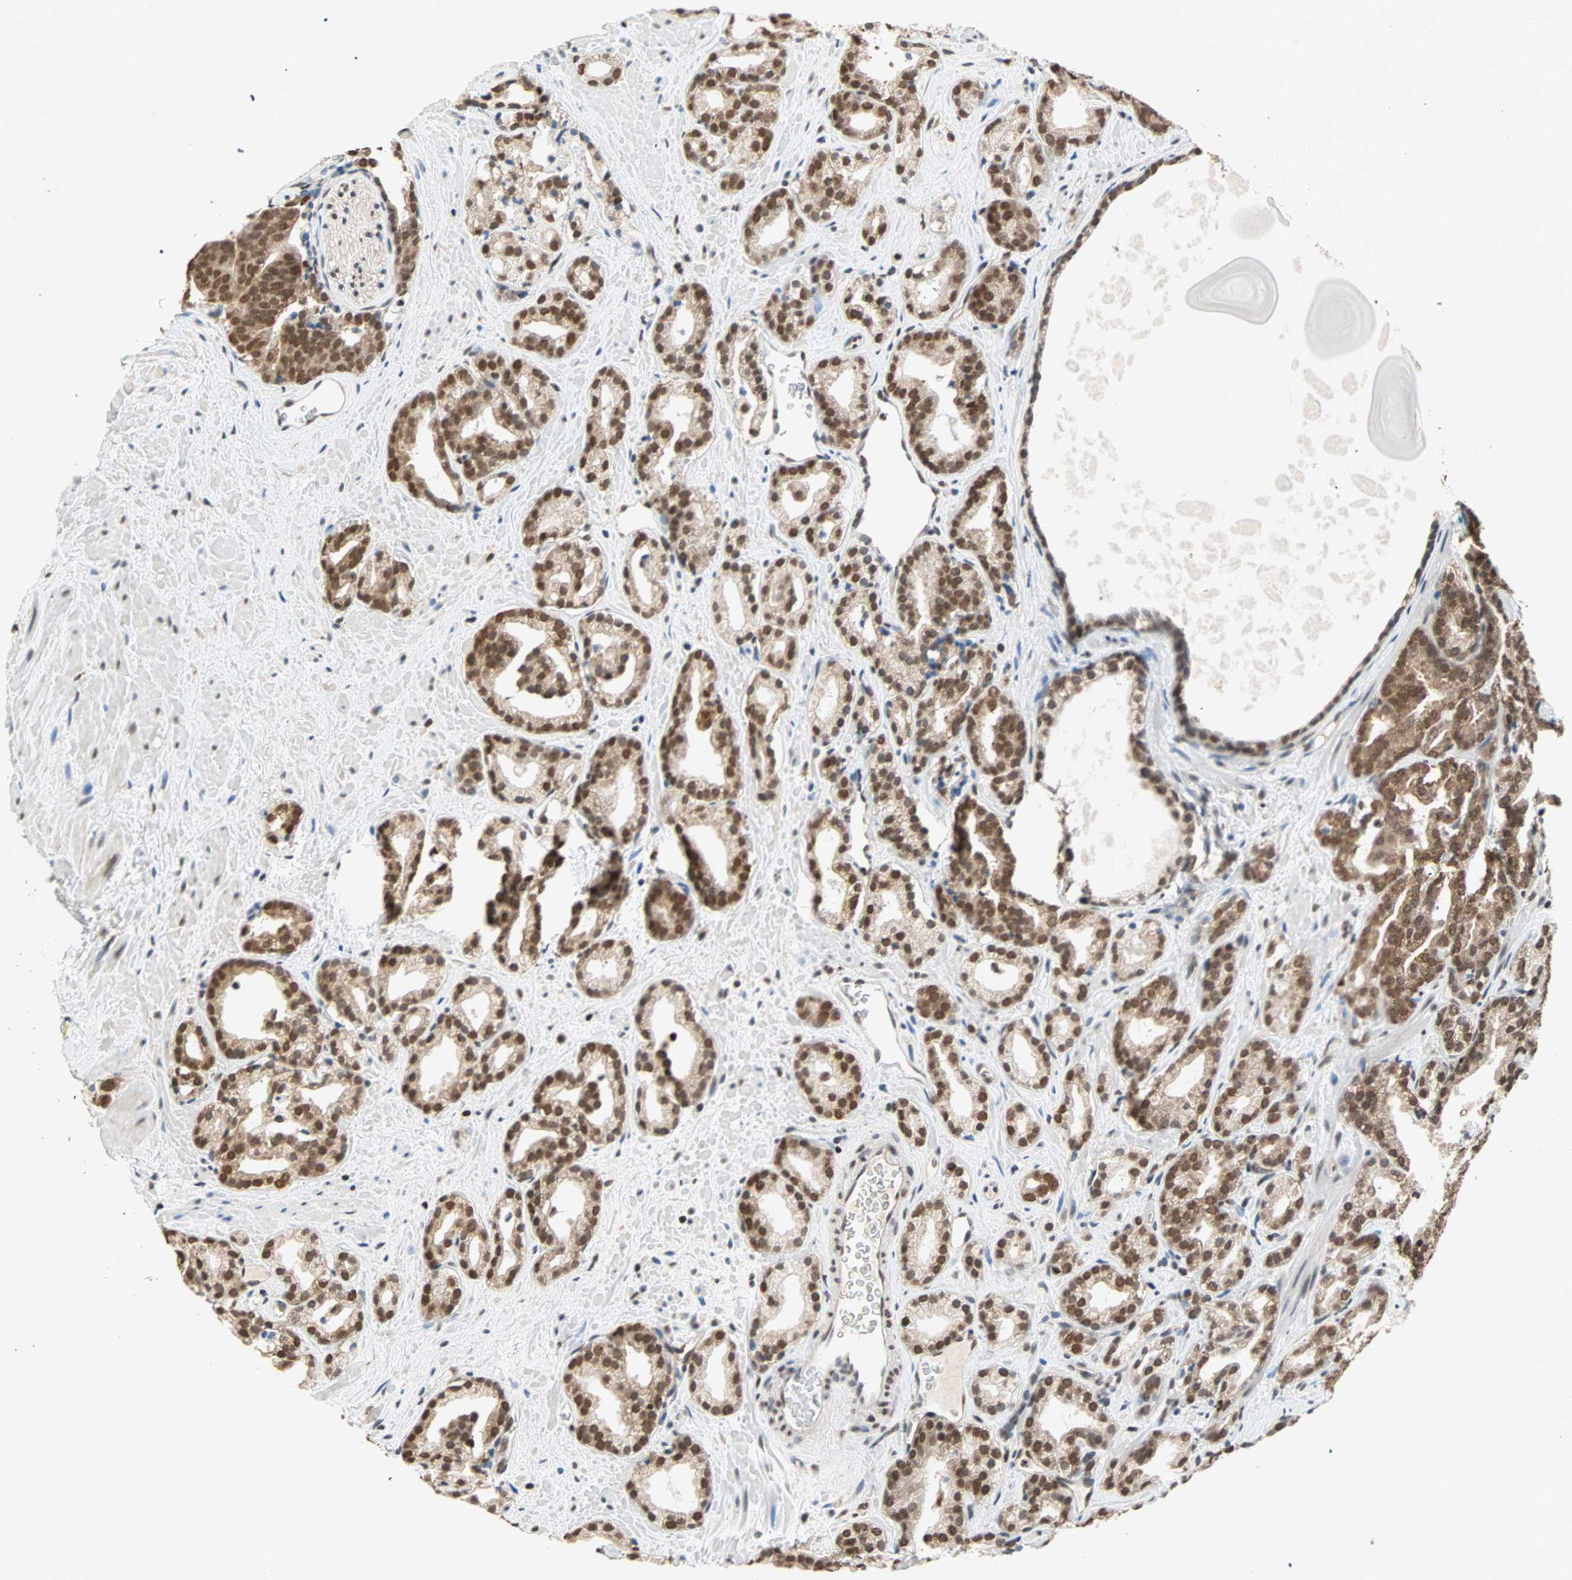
{"staining": {"intensity": "strong", "quantity": ">75%", "location": "nuclear"}, "tissue": "prostate cancer", "cell_type": "Tumor cells", "image_type": "cancer", "snomed": [{"axis": "morphology", "description": "Adenocarcinoma, Low grade"}, {"axis": "topography", "description": "Prostate"}], "caption": "Prostate cancer was stained to show a protein in brown. There is high levels of strong nuclear positivity in approximately >75% of tumor cells.", "gene": "DAZAP1", "patient": {"sex": "male", "age": 63}}